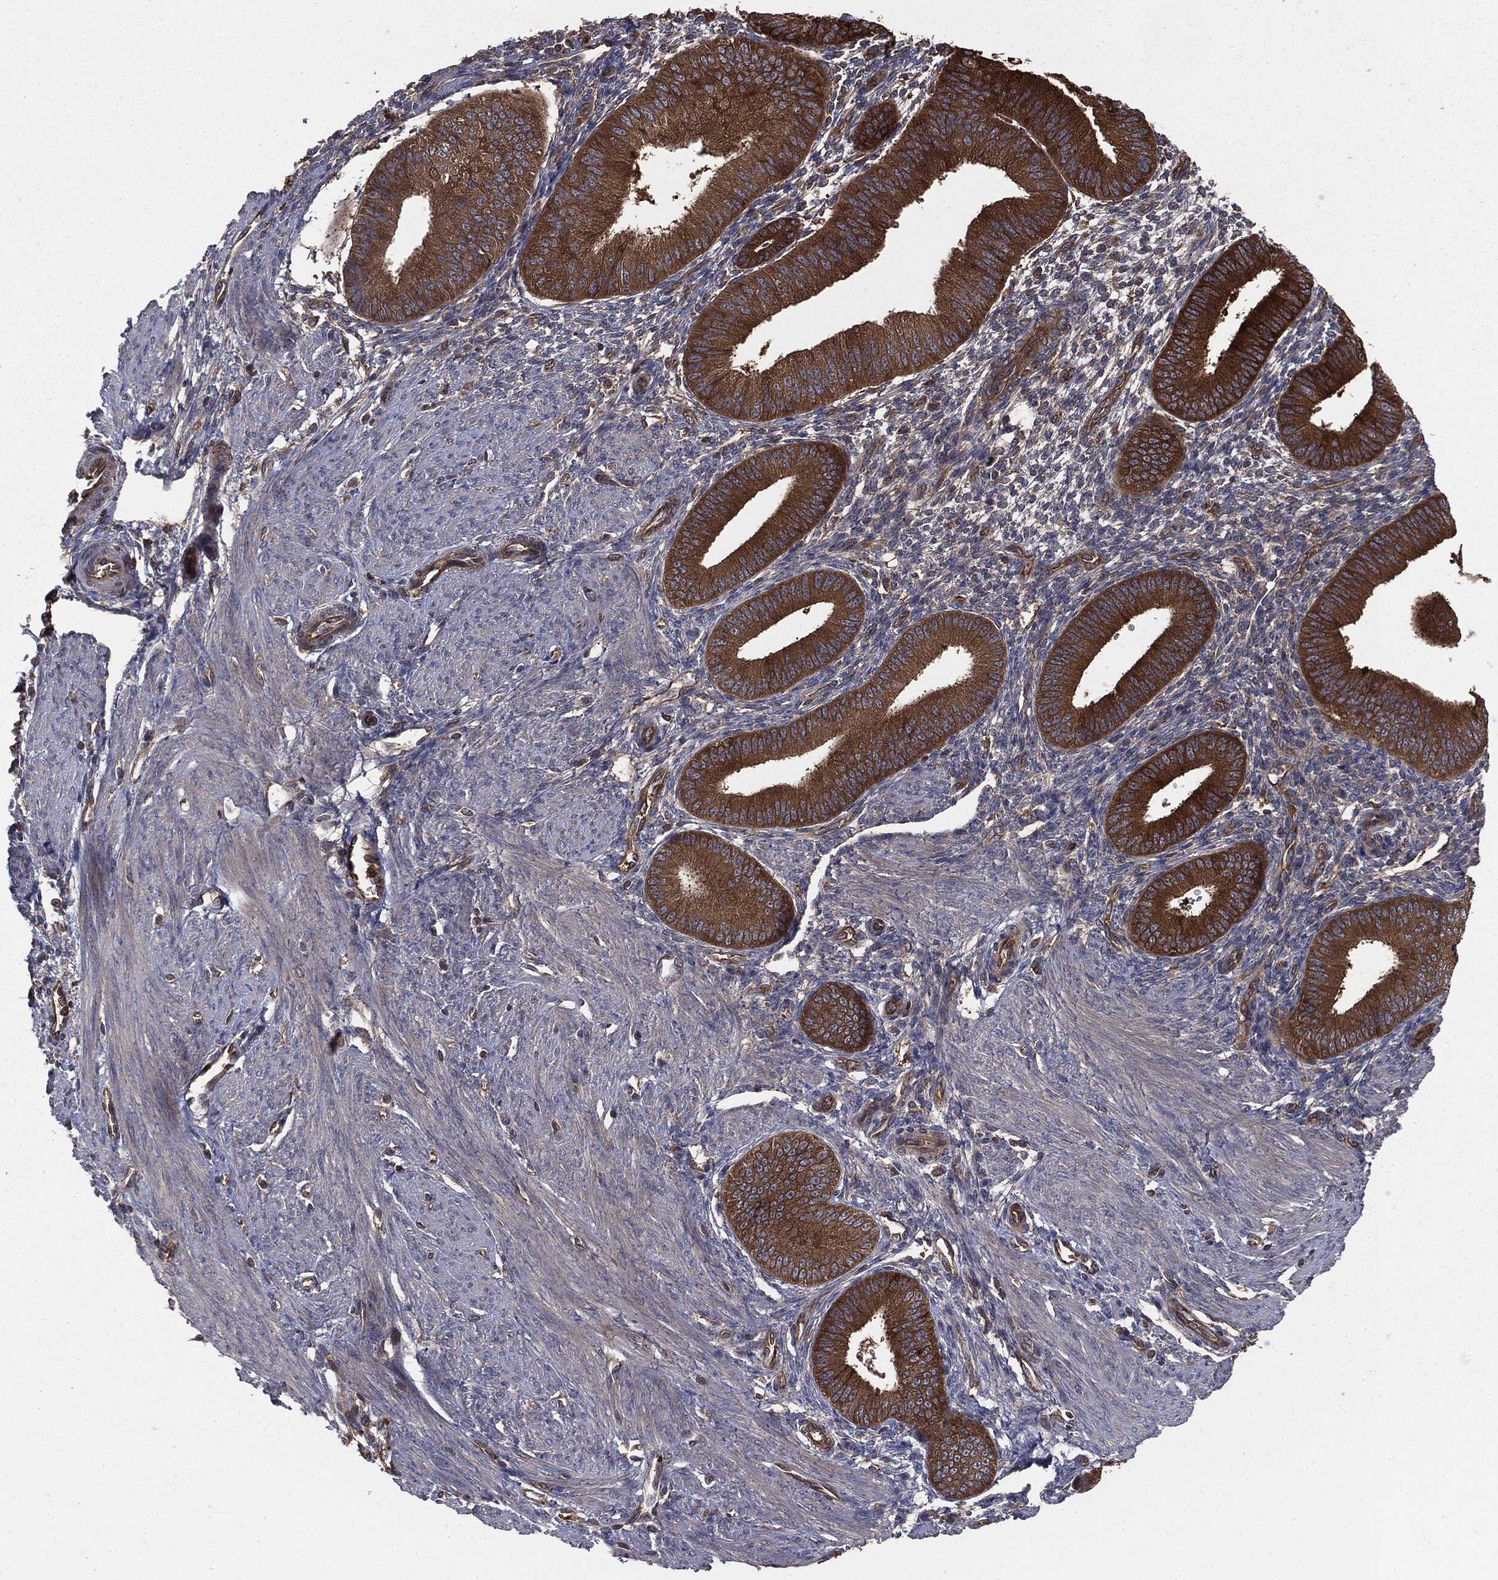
{"staining": {"intensity": "negative", "quantity": "none", "location": "none"}, "tissue": "endometrium", "cell_type": "Cells in endometrial stroma", "image_type": "normal", "snomed": [{"axis": "morphology", "description": "Normal tissue, NOS"}, {"axis": "topography", "description": "Endometrium"}], "caption": "Cells in endometrial stroma are negative for protein expression in unremarkable human endometrium. (Immunohistochemistry, brightfield microscopy, high magnification).", "gene": "GNB5", "patient": {"sex": "female", "age": 39}}